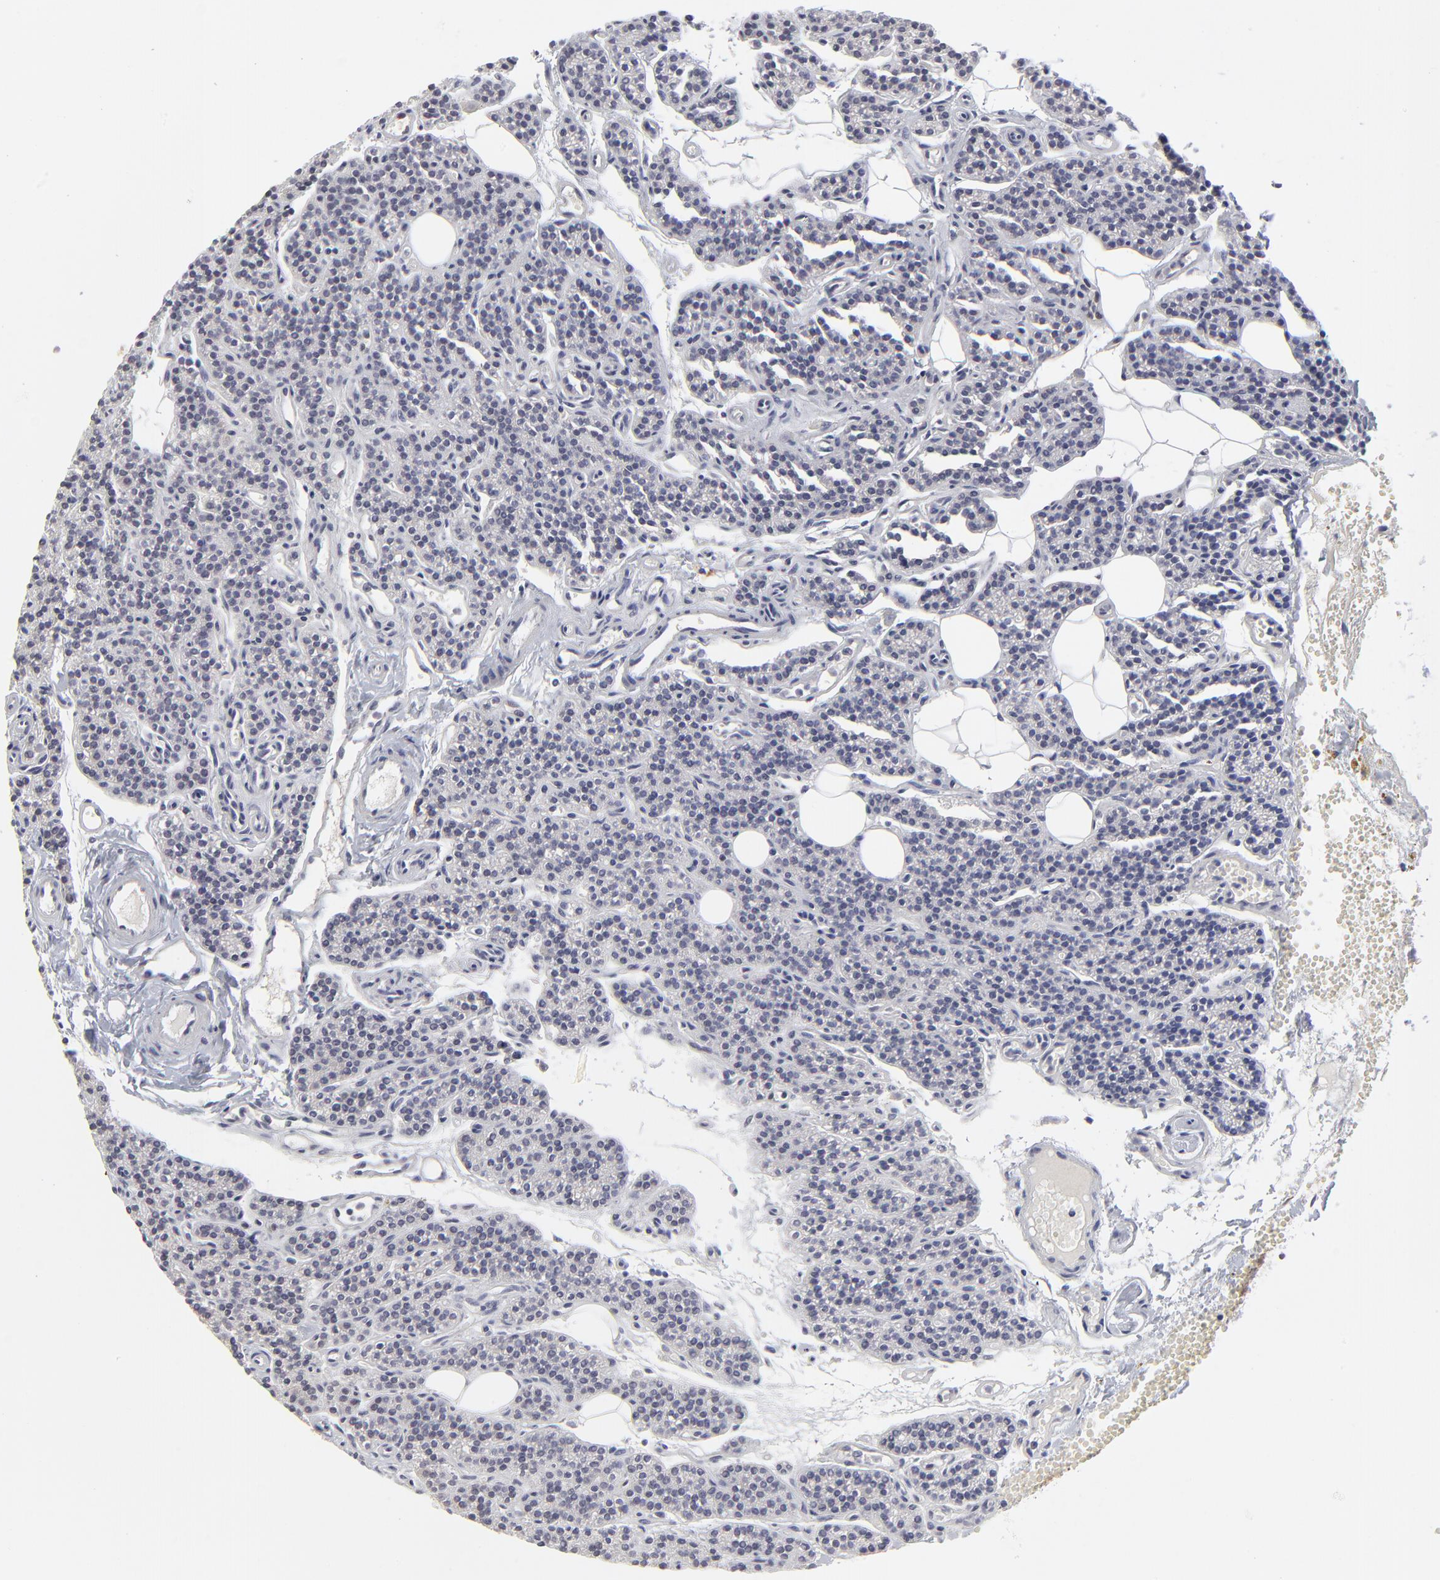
{"staining": {"intensity": "negative", "quantity": "none", "location": "none"}, "tissue": "parathyroid gland", "cell_type": "Glandular cells", "image_type": "normal", "snomed": [{"axis": "morphology", "description": "Normal tissue, NOS"}, {"axis": "topography", "description": "Parathyroid gland"}], "caption": "A high-resolution micrograph shows IHC staining of unremarkable parathyroid gland, which demonstrates no significant staining in glandular cells.", "gene": "CASP3", "patient": {"sex": "male", "age": 25}}